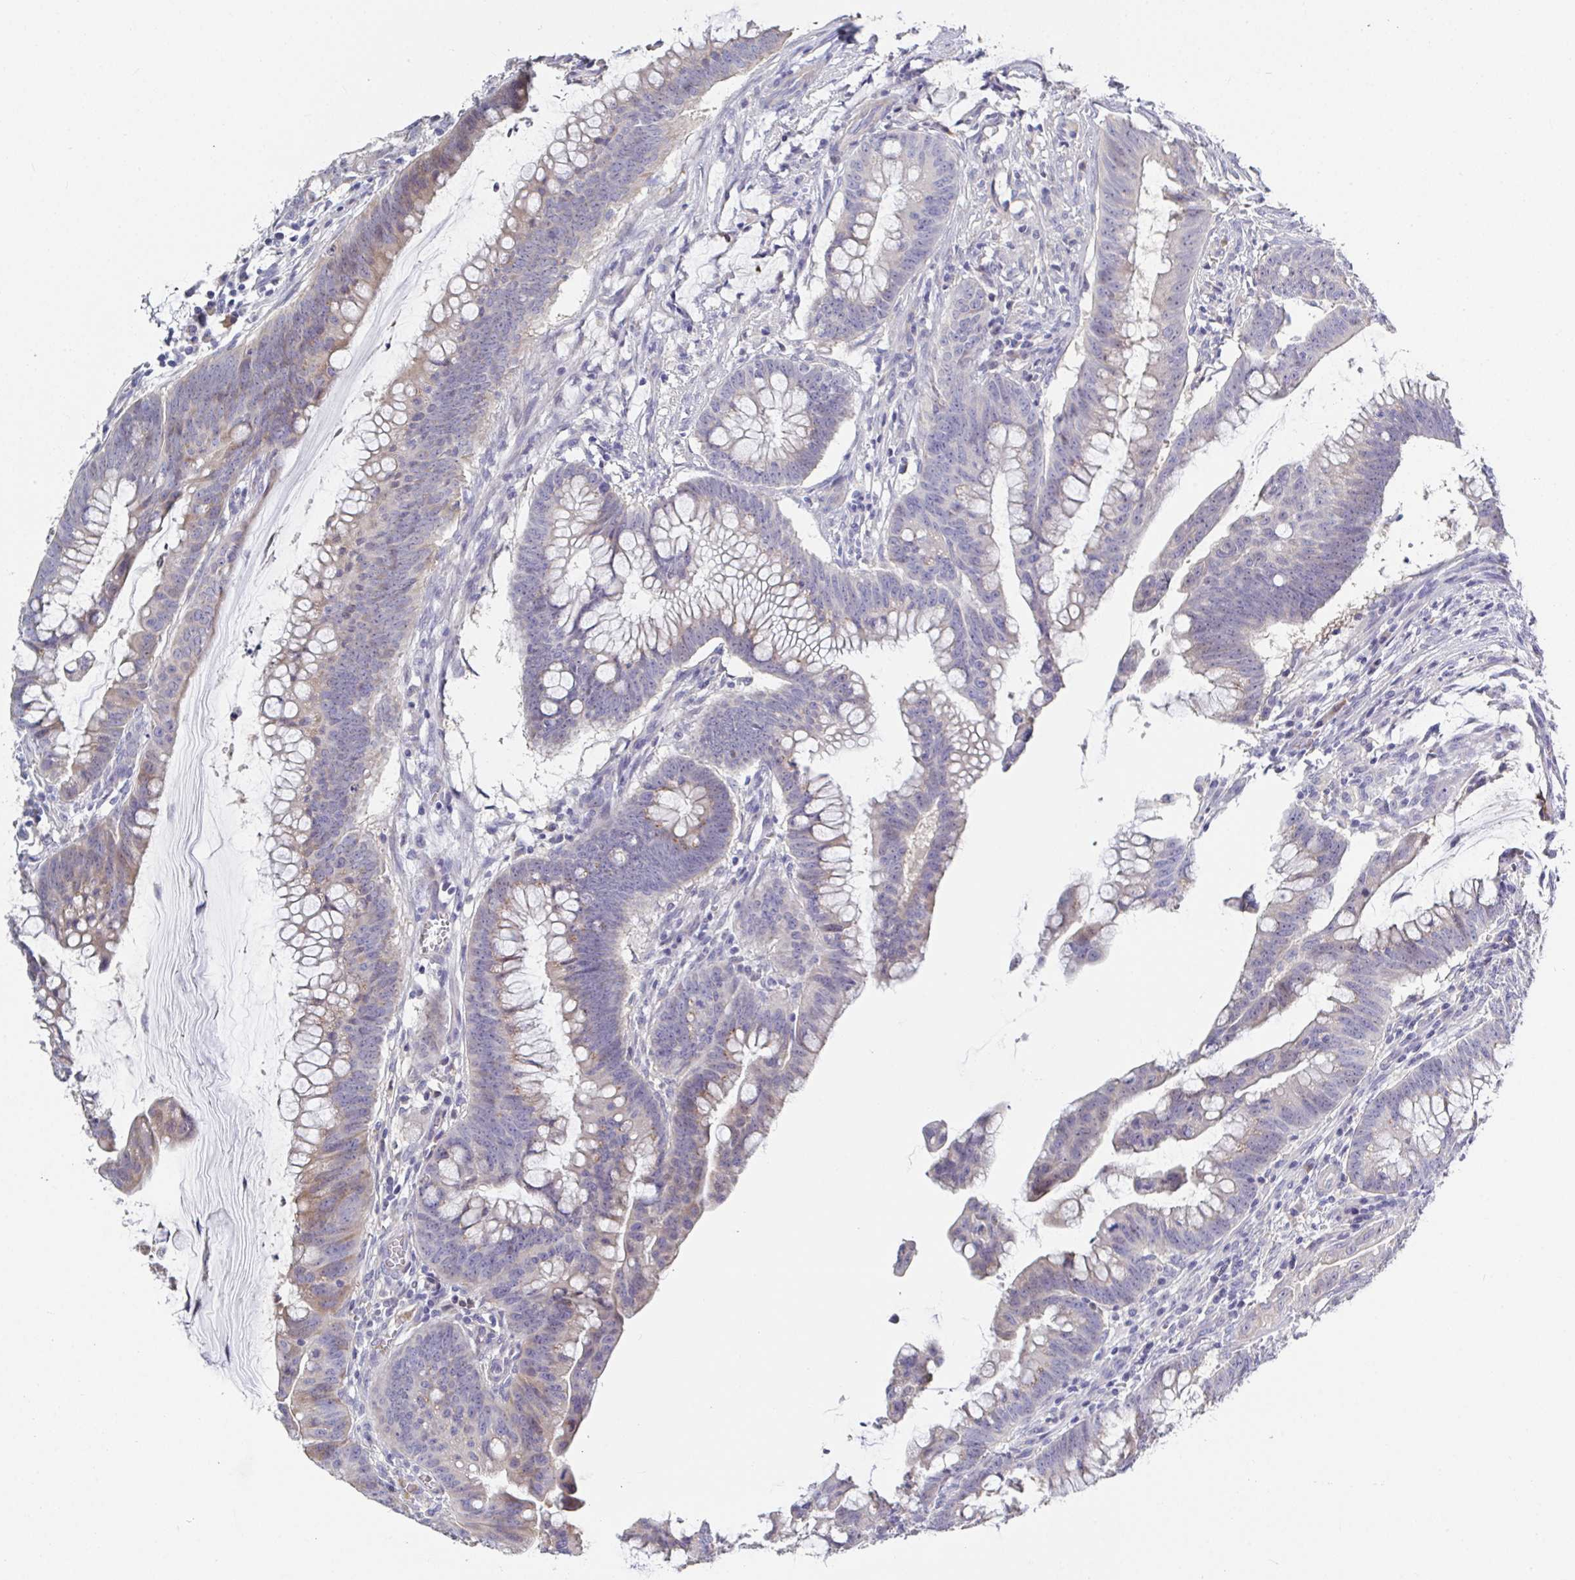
{"staining": {"intensity": "weak", "quantity": "<25%", "location": "cytoplasmic/membranous"}, "tissue": "colorectal cancer", "cell_type": "Tumor cells", "image_type": "cancer", "snomed": [{"axis": "morphology", "description": "Adenocarcinoma, NOS"}, {"axis": "topography", "description": "Colon"}], "caption": "A photomicrograph of human adenocarcinoma (colorectal) is negative for staining in tumor cells.", "gene": "ANO5", "patient": {"sex": "male", "age": 62}}